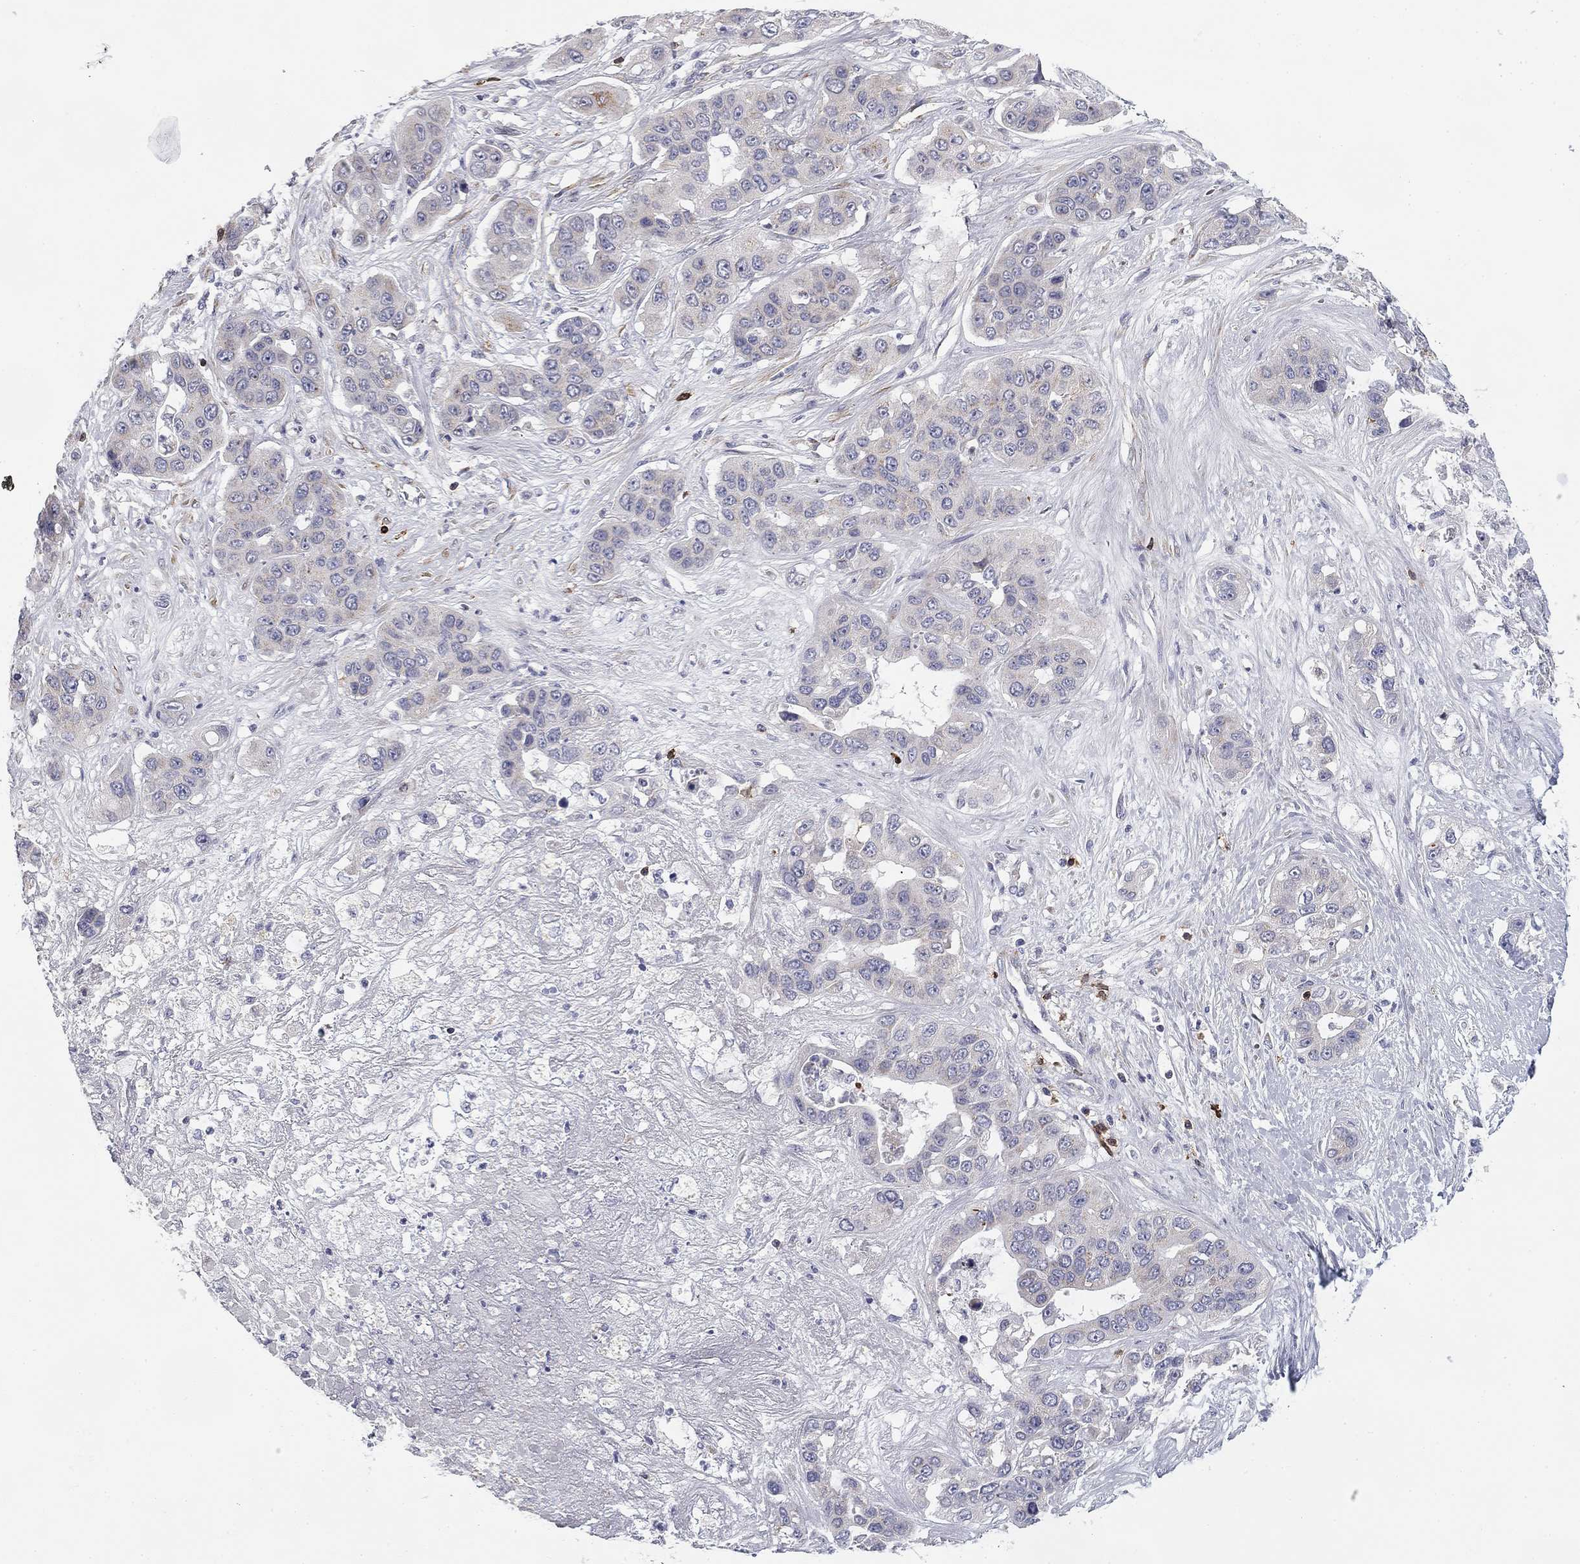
{"staining": {"intensity": "negative", "quantity": "none", "location": "none"}, "tissue": "liver cancer", "cell_type": "Tumor cells", "image_type": "cancer", "snomed": [{"axis": "morphology", "description": "Cholangiocarcinoma"}, {"axis": "topography", "description": "Liver"}], "caption": "Human liver cancer stained for a protein using immunohistochemistry (IHC) exhibits no expression in tumor cells.", "gene": "TRAT1", "patient": {"sex": "female", "age": 52}}